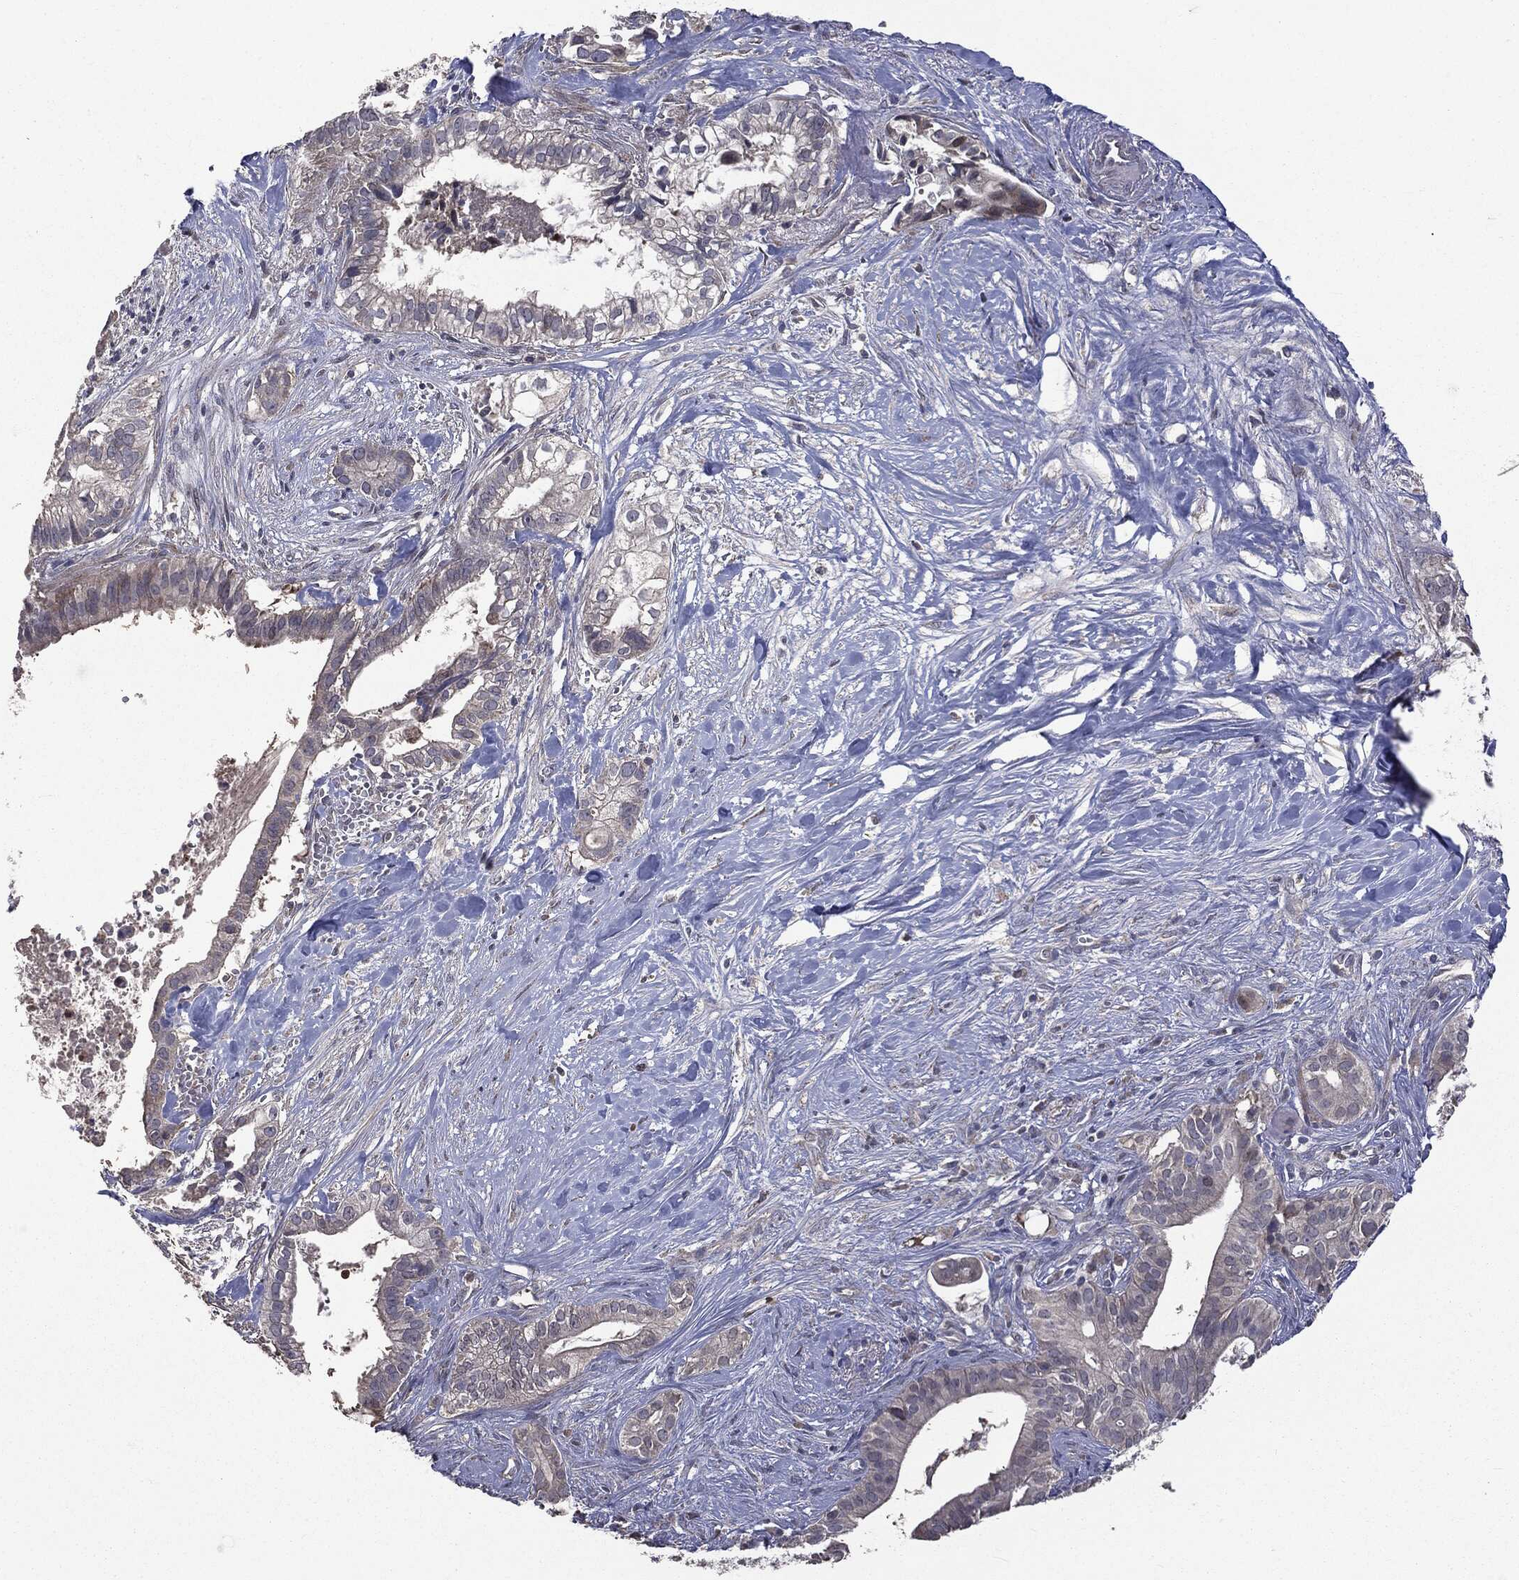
{"staining": {"intensity": "weak", "quantity": "<25%", "location": "cytoplasmic/membranous"}, "tissue": "pancreatic cancer", "cell_type": "Tumor cells", "image_type": "cancer", "snomed": [{"axis": "morphology", "description": "Adenocarcinoma, NOS"}, {"axis": "topography", "description": "Pancreas"}], "caption": "DAB (3,3'-diaminobenzidine) immunohistochemical staining of human pancreatic cancer shows no significant staining in tumor cells.", "gene": "MTOR", "patient": {"sex": "male", "age": 61}}